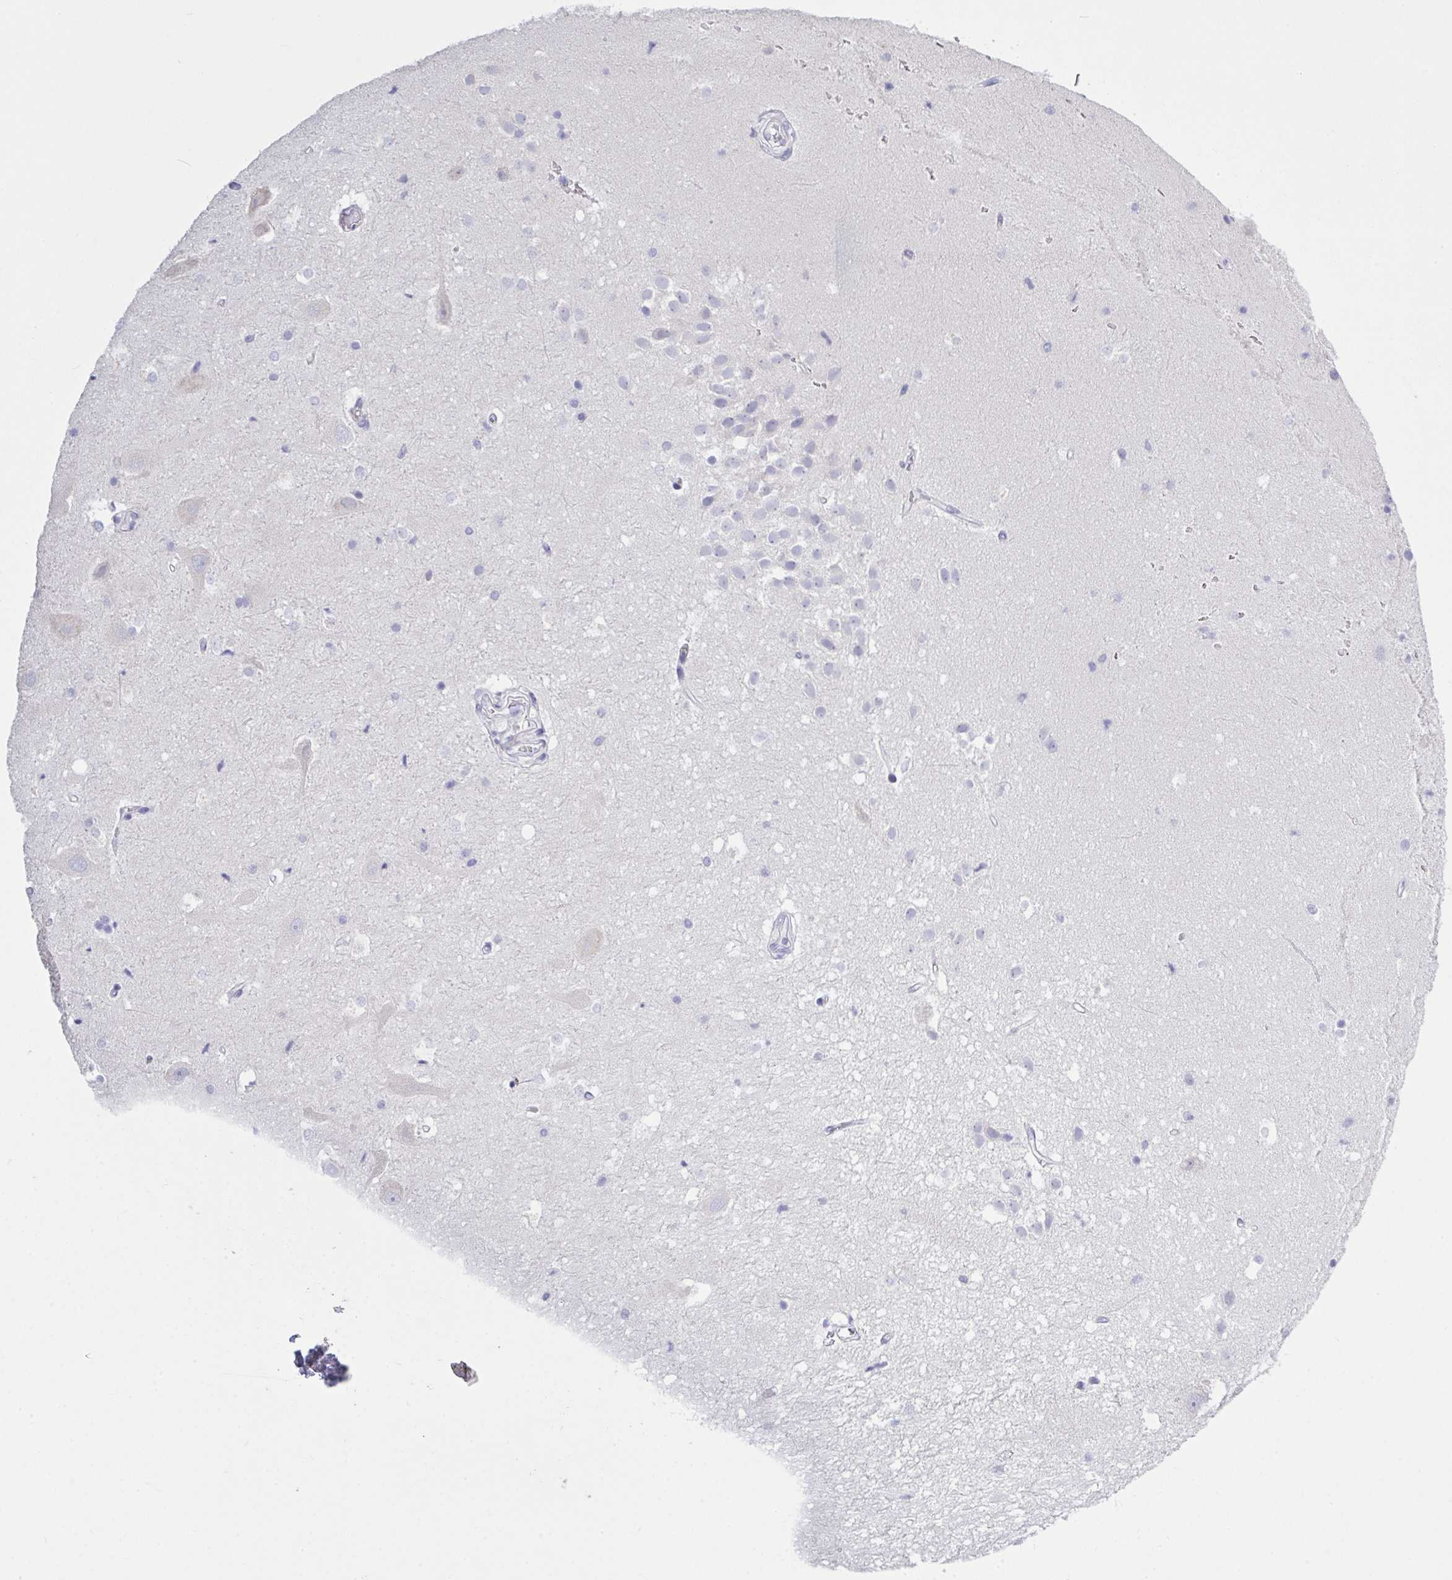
{"staining": {"intensity": "negative", "quantity": "none", "location": "none"}, "tissue": "hippocampus", "cell_type": "Glial cells", "image_type": "normal", "snomed": [{"axis": "morphology", "description": "Normal tissue, NOS"}, {"axis": "topography", "description": "Hippocampus"}], "caption": "IHC of normal hippocampus displays no expression in glial cells.", "gene": "LRRC58", "patient": {"sex": "male", "age": 26}}